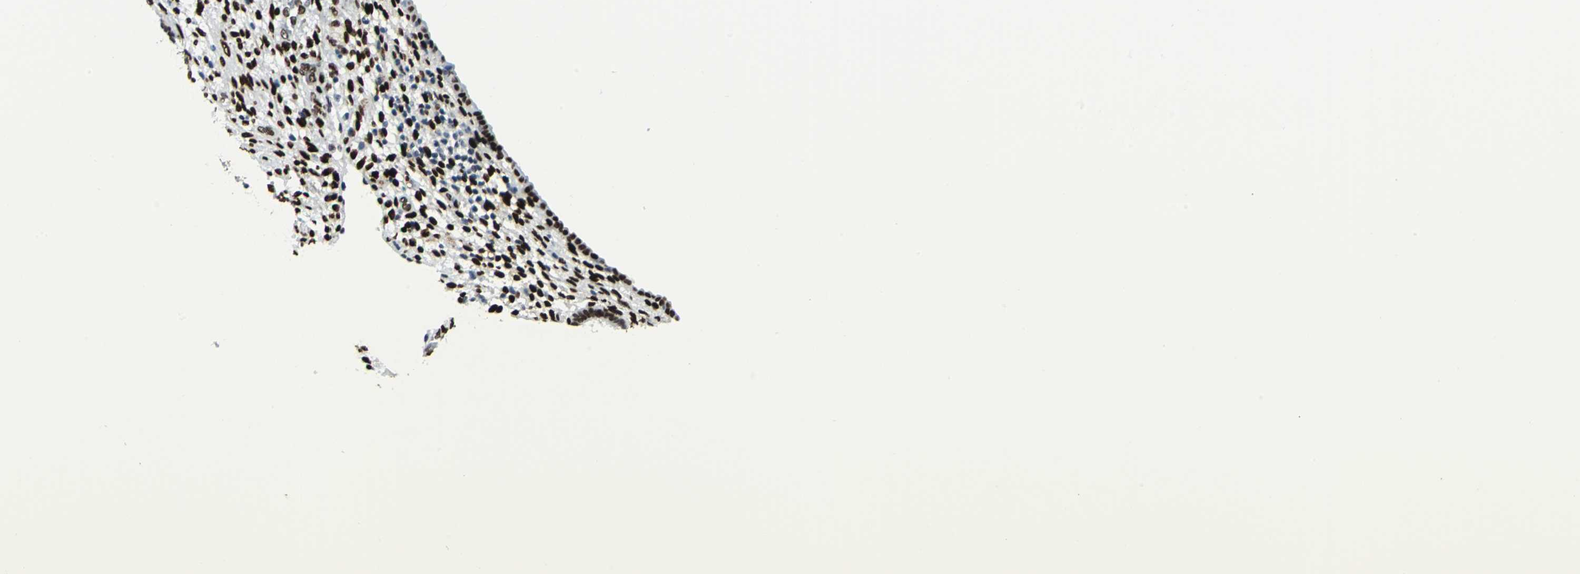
{"staining": {"intensity": "strong", "quantity": ">75%", "location": "nuclear"}, "tissue": "endometrium", "cell_type": "Cells in endometrial stroma", "image_type": "normal", "snomed": [{"axis": "morphology", "description": "Normal tissue, NOS"}, {"axis": "topography", "description": "Endometrium"}], "caption": "This photomicrograph displays unremarkable endometrium stained with IHC to label a protein in brown. The nuclear of cells in endometrial stroma show strong positivity for the protein. Nuclei are counter-stained blue.", "gene": "MEIS2", "patient": {"sex": "female", "age": 72}}